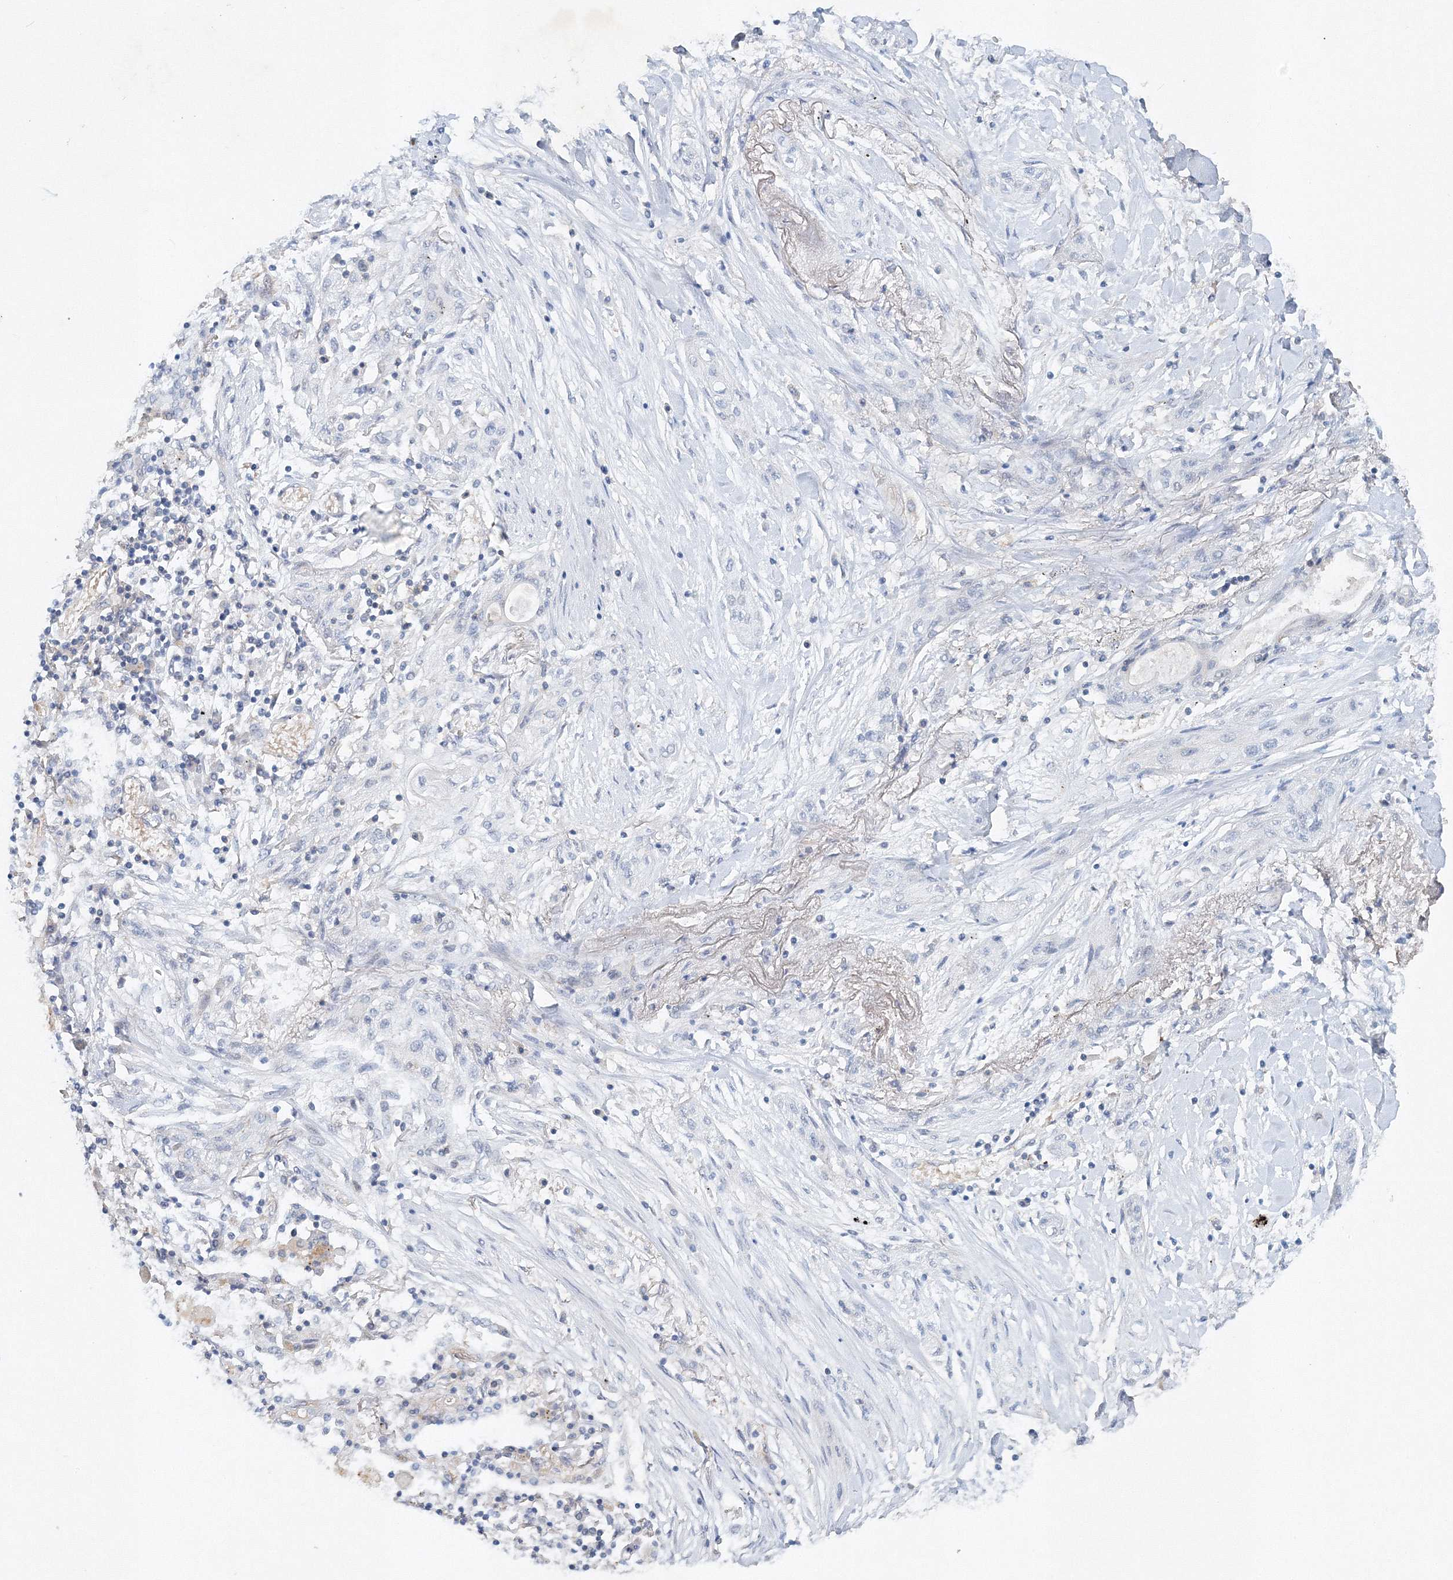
{"staining": {"intensity": "negative", "quantity": "none", "location": "none"}, "tissue": "lung cancer", "cell_type": "Tumor cells", "image_type": "cancer", "snomed": [{"axis": "morphology", "description": "Squamous cell carcinoma, NOS"}, {"axis": "topography", "description": "Lung"}], "caption": "The histopathology image exhibits no significant expression in tumor cells of lung cancer (squamous cell carcinoma).", "gene": "SH3BP5", "patient": {"sex": "female", "age": 47}}